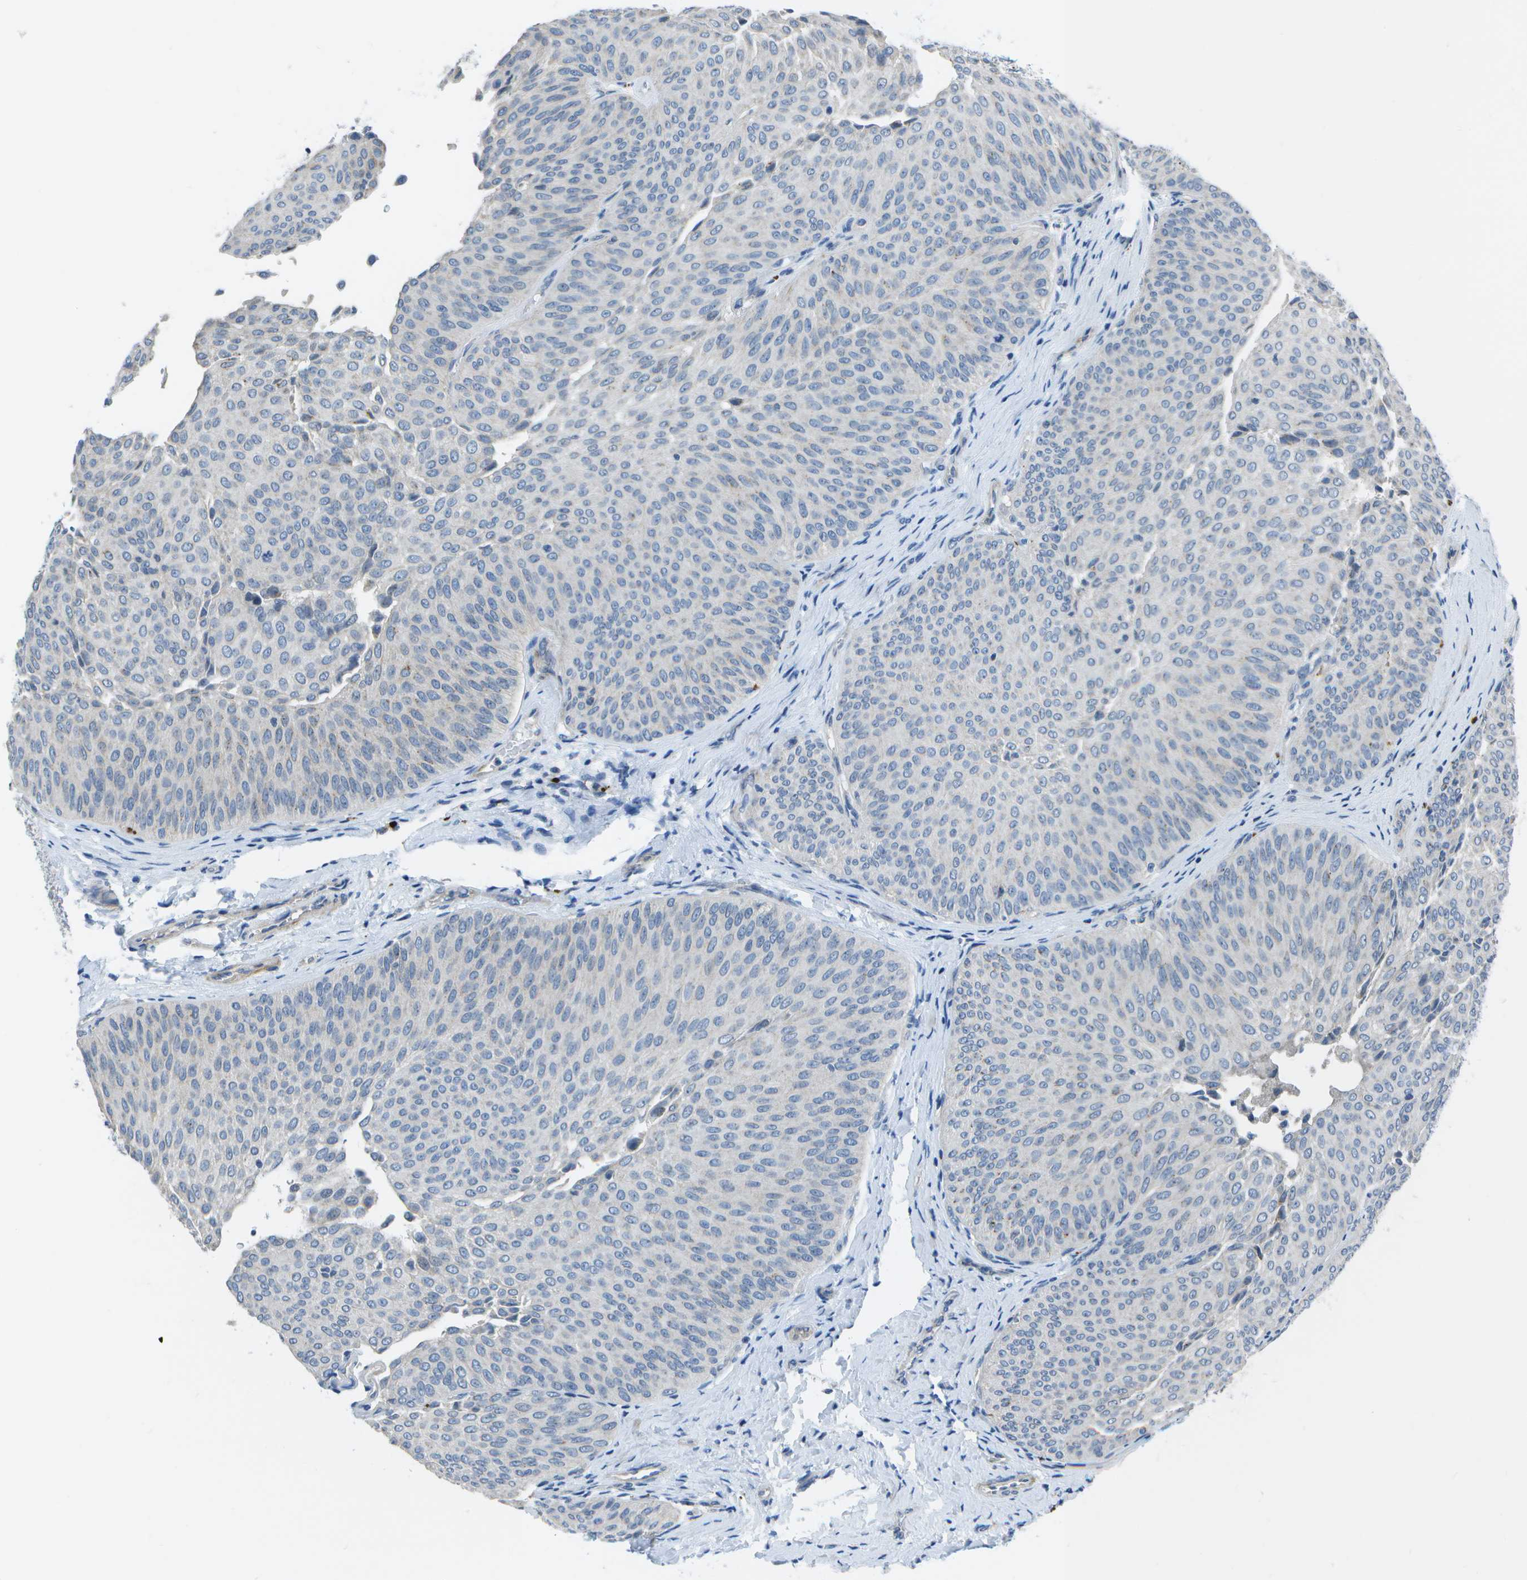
{"staining": {"intensity": "negative", "quantity": "none", "location": "none"}, "tissue": "urothelial cancer", "cell_type": "Tumor cells", "image_type": "cancer", "snomed": [{"axis": "morphology", "description": "Urothelial carcinoma, Low grade"}, {"axis": "topography", "description": "Urinary bladder"}], "caption": "This micrograph is of urothelial carcinoma (low-grade) stained with IHC to label a protein in brown with the nuclei are counter-stained blue. There is no positivity in tumor cells. The staining was performed using DAB (3,3'-diaminobenzidine) to visualize the protein expression in brown, while the nuclei were stained in blue with hematoxylin (Magnification: 20x).", "gene": "DCT", "patient": {"sex": "female", "age": 60}}